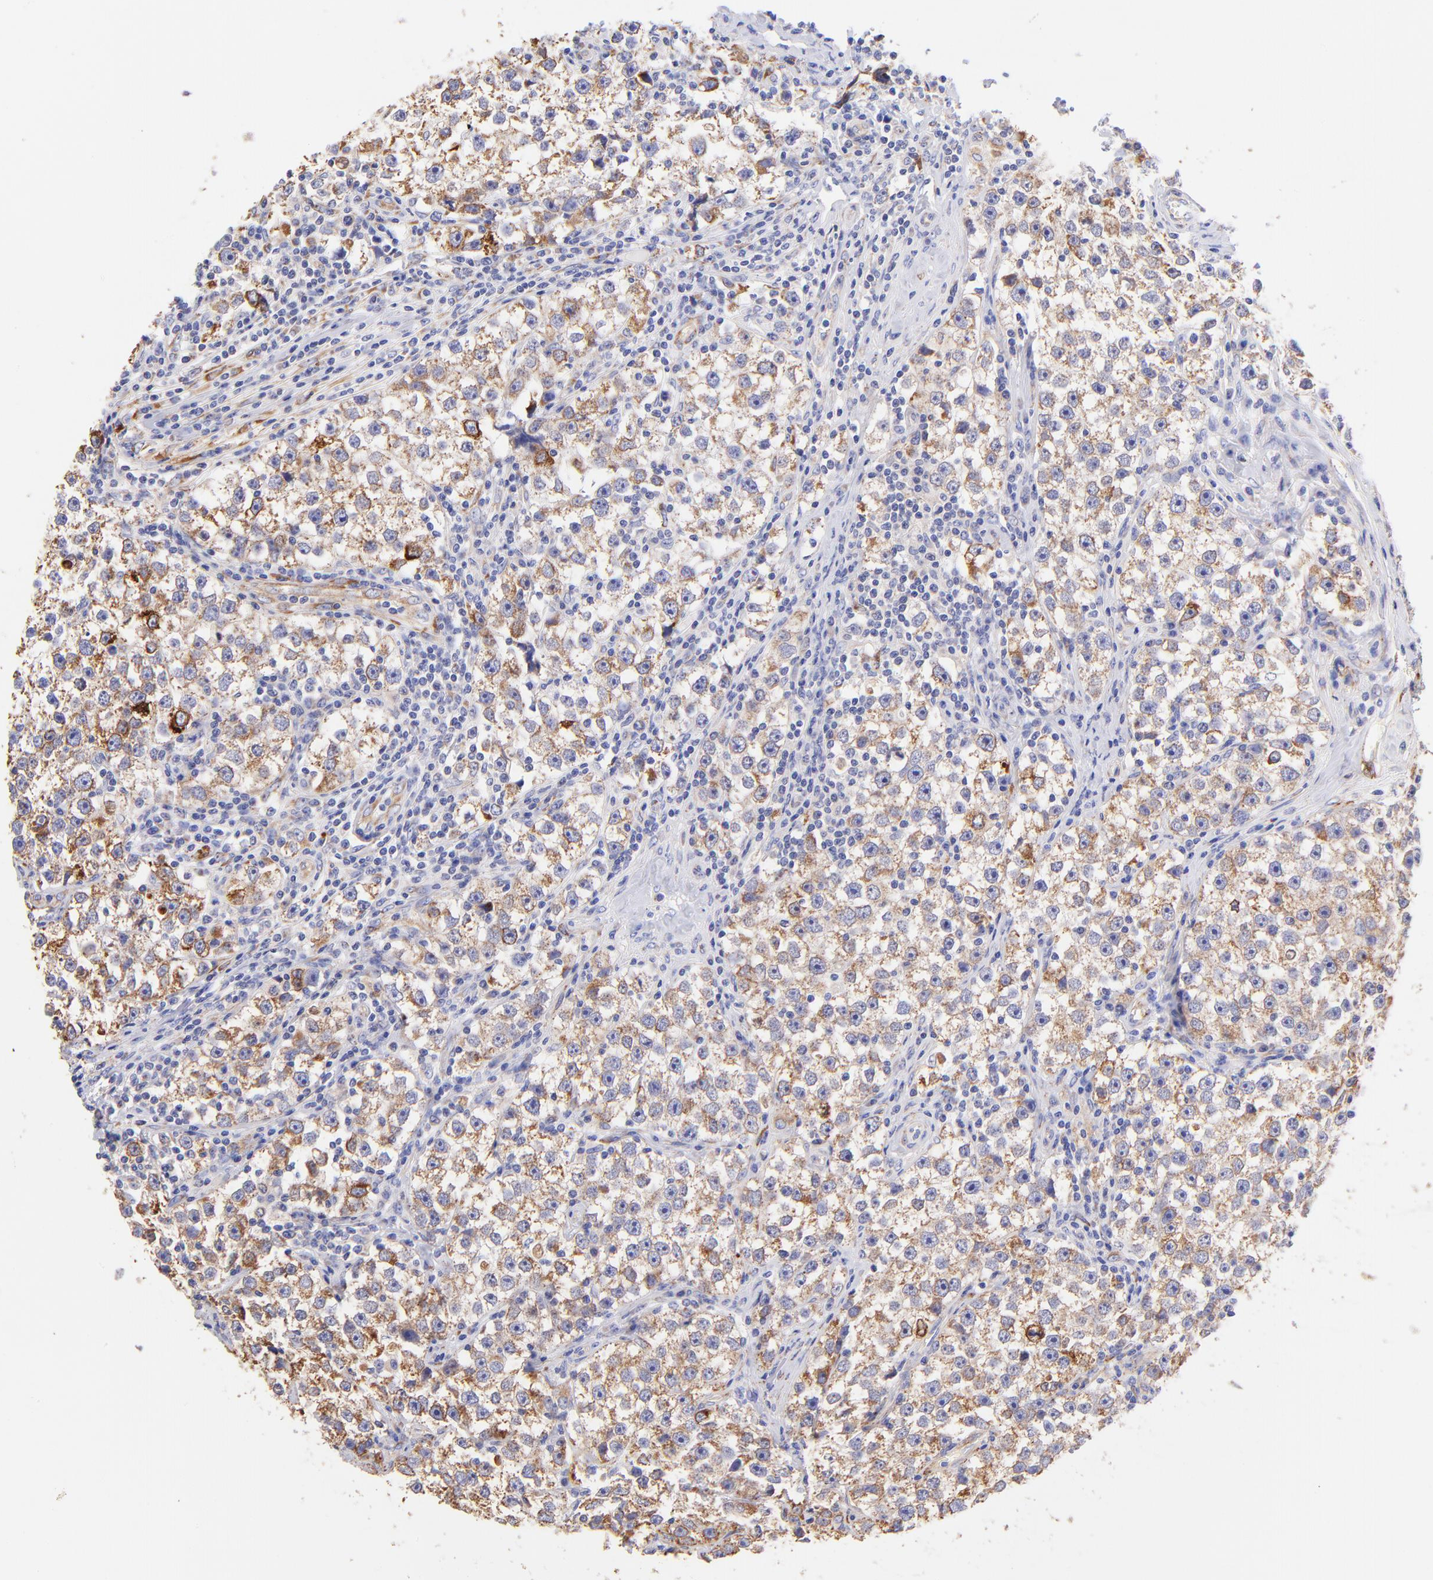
{"staining": {"intensity": "moderate", "quantity": ">75%", "location": "cytoplasmic/membranous"}, "tissue": "testis cancer", "cell_type": "Tumor cells", "image_type": "cancer", "snomed": [{"axis": "morphology", "description": "Seminoma, NOS"}, {"axis": "topography", "description": "Testis"}], "caption": "Immunohistochemical staining of human seminoma (testis) reveals medium levels of moderate cytoplasmic/membranous protein staining in about >75% of tumor cells.", "gene": "SPARC", "patient": {"sex": "male", "age": 32}}